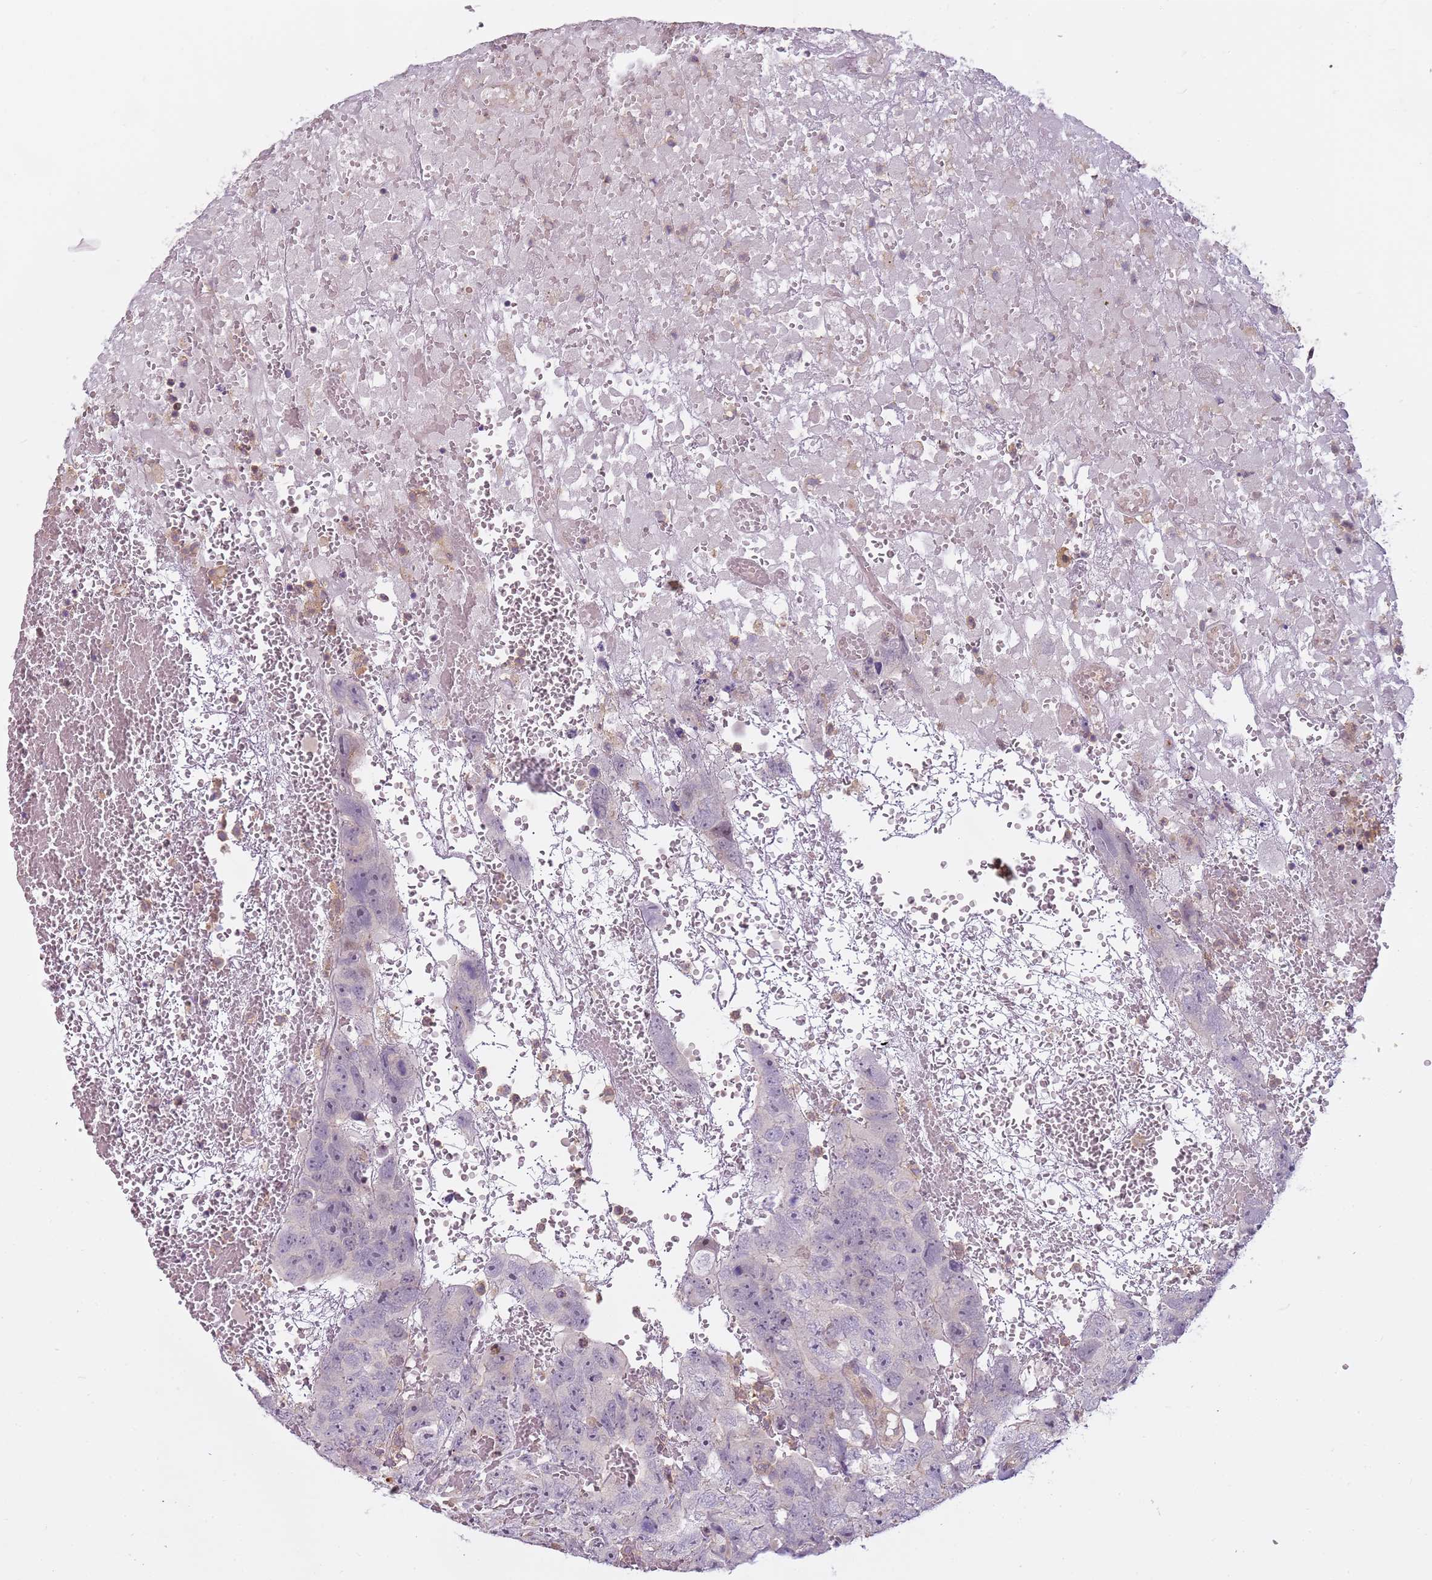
{"staining": {"intensity": "negative", "quantity": "none", "location": "none"}, "tissue": "testis cancer", "cell_type": "Tumor cells", "image_type": "cancer", "snomed": [{"axis": "morphology", "description": "Carcinoma, Embryonal, NOS"}, {"axis": "topography", "description": "Testis"}], "caption": "The micrograph demonstrates no significant positivity in tumor cells of embryonal carcinoma (testis). Nuclei are stained in blue.", "gene": "GSTO2", "patient": {"sex": "male", "age": 45}}